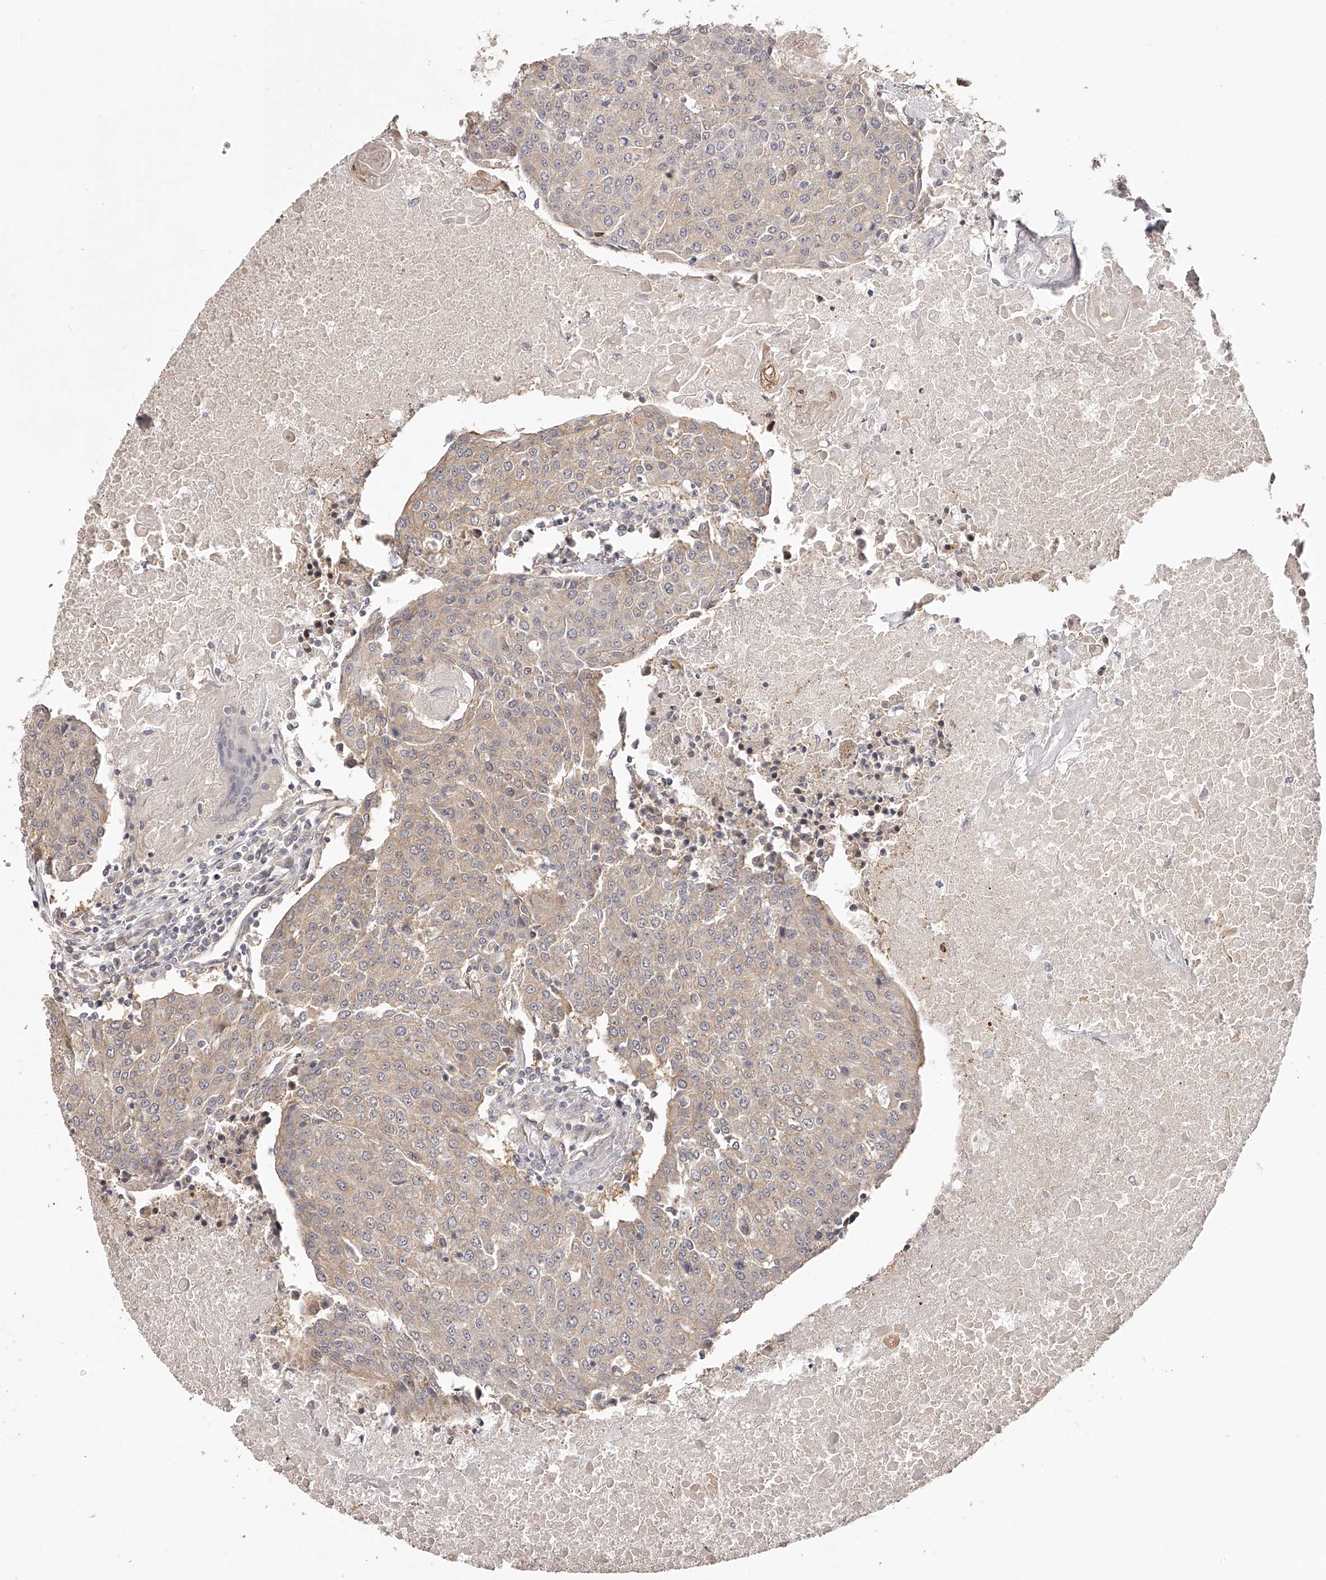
{"staining": {"intensity": "weak", "quantity": ">75%", "location": "cytoplasmic/membranous"}, "tissue": "urothelial cancer", "cell_type": "Tumor cells", "image_type": "cancer", "snomed": [{"axis": "morphology", "description": "Urothelial carcinoma, High grade"}, {"axis": "topography", "description": "Urinary bladder"}], "caption": "Tumor cells display weak cytoplasmic/membranous staining in approximately >75% of cells in urothelial cancer.", "gene": "ZNF582", "patient": {"sex": "female", "age": 85}}